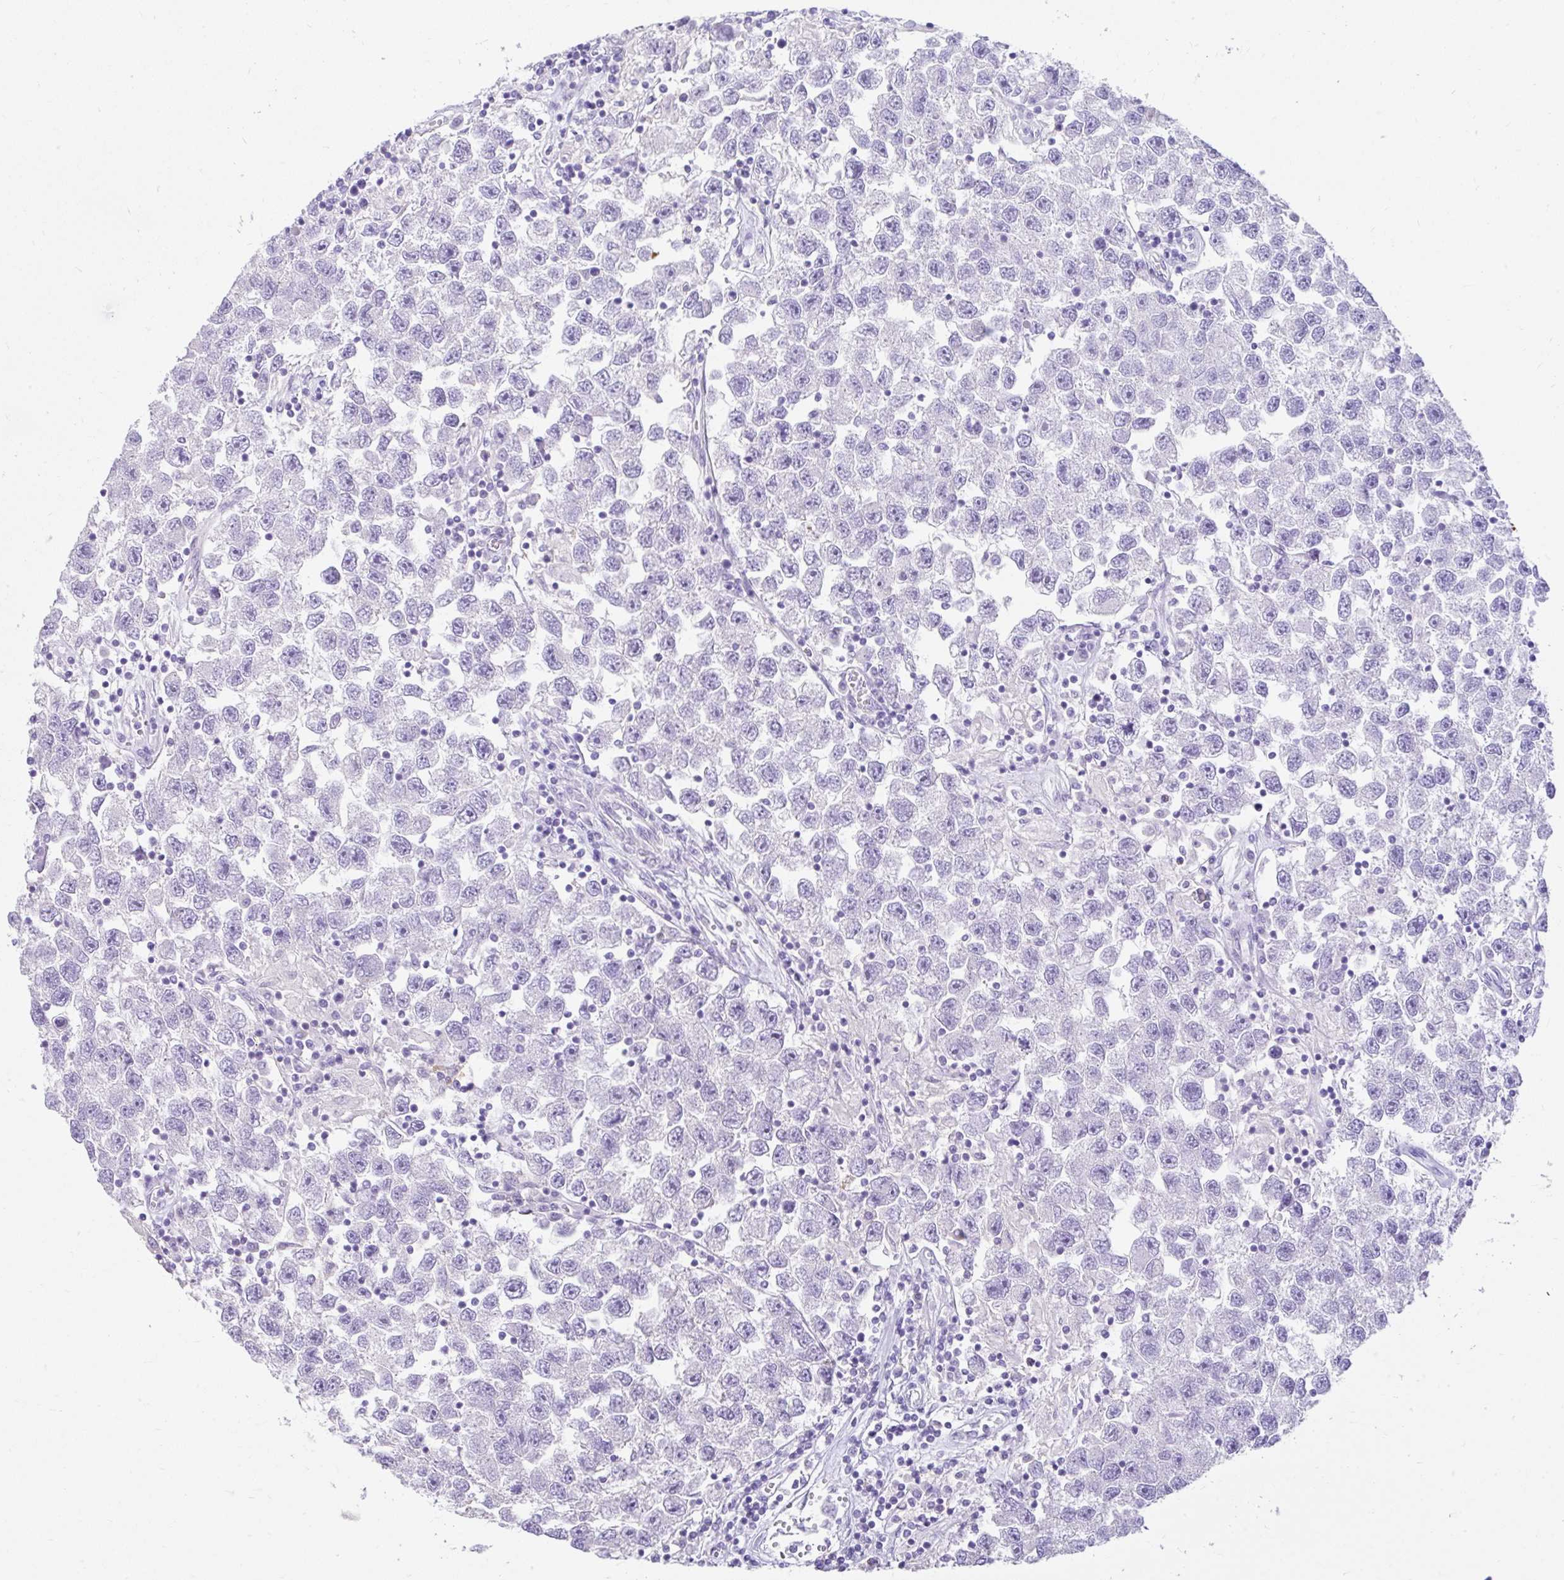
{"staining": {"intensity": "negative", "quantity": "none", "location": "none"}, "tissue": "testis cancer", "cell_type": "Tumor cells", "image_type": "cancer", "snomed": [{"axis": "morphology", "description": "Seminoma, NOS"}, {"axis": "topography", "description": "Testis"}], "caption": "Human testis cancer (seminoma) stained for a protein using immunohistochemistry (IHC) demonstrates no expression in tumor cells.", "gene": "NHLH2", "patient": {"sex": "male", "age": 26}}